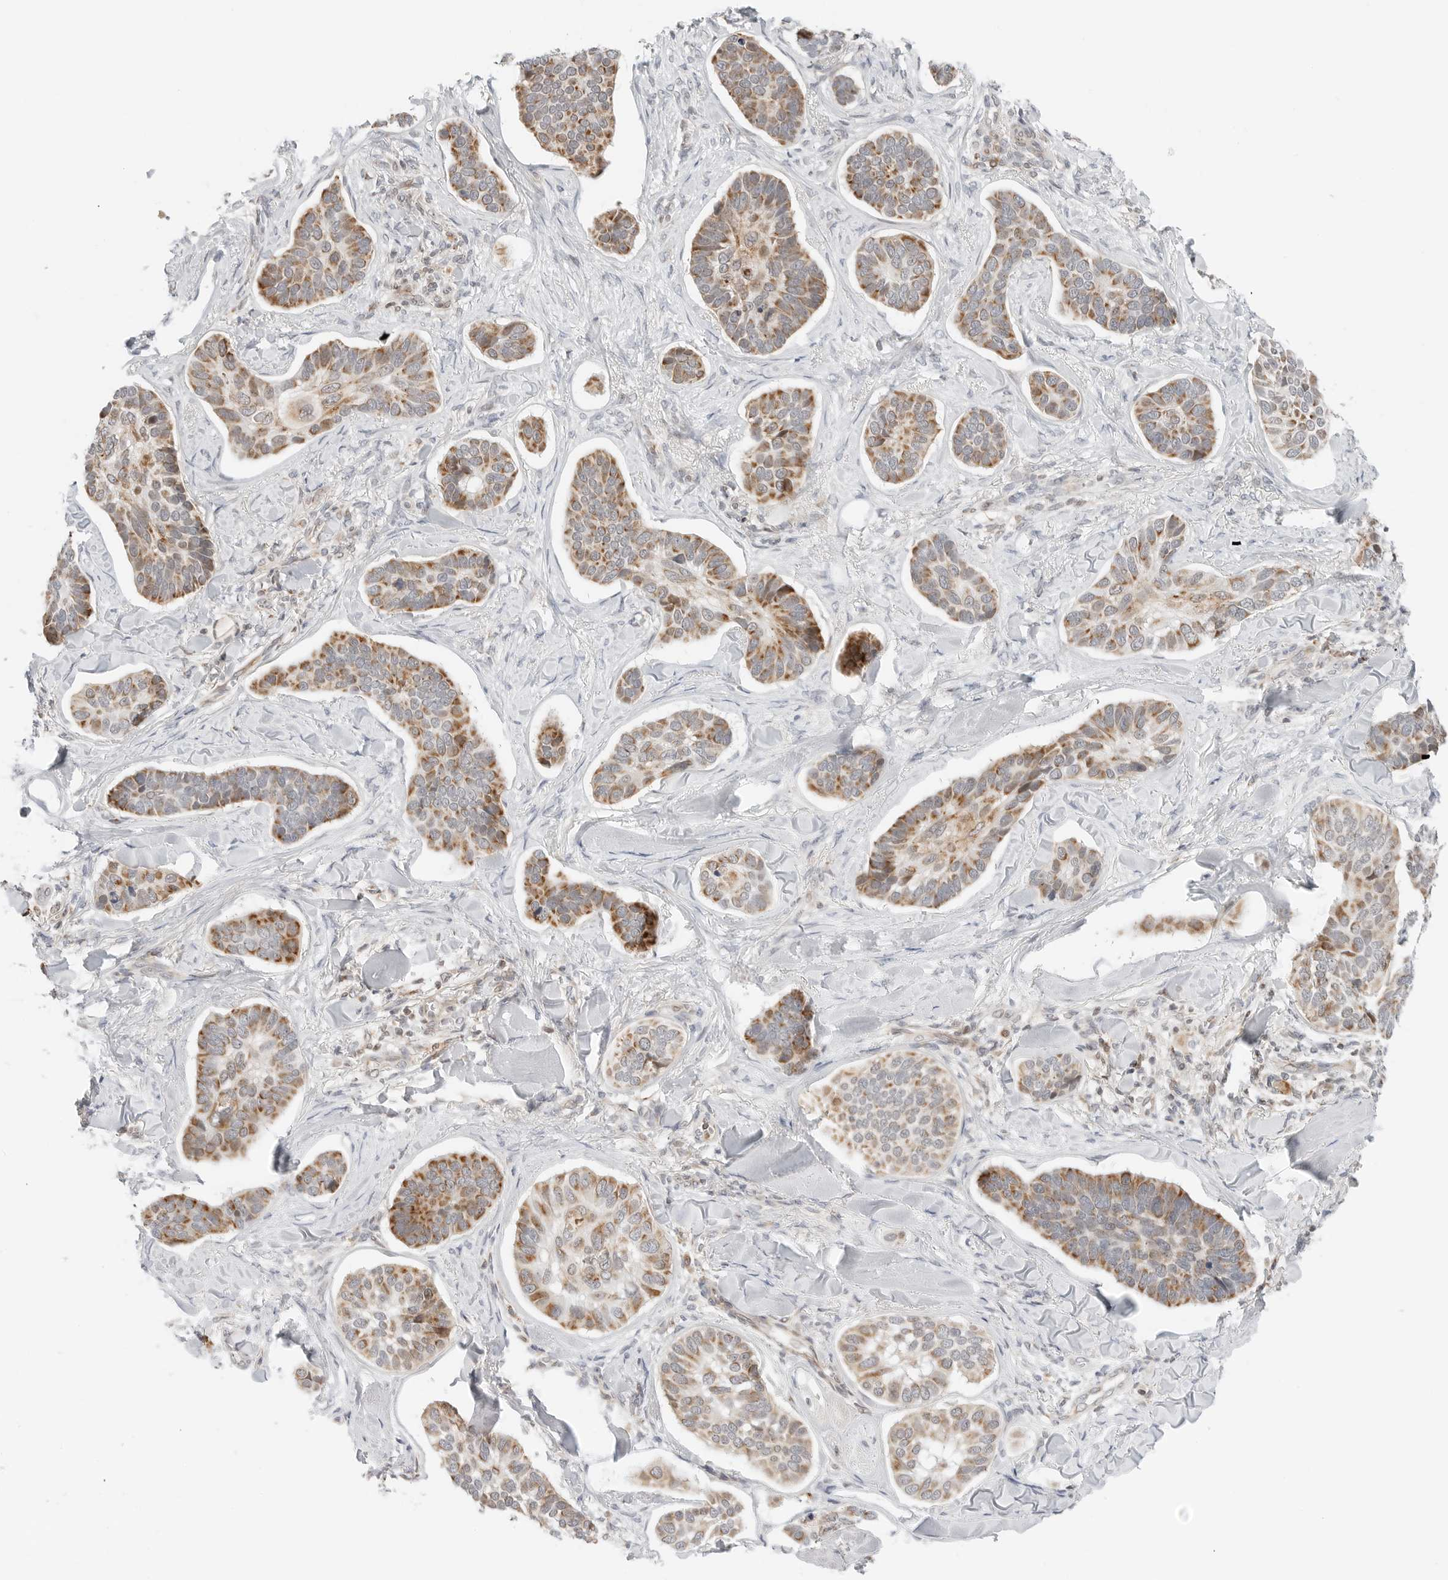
{"staining": {"intensity": "moderate", "quantity": ">75%", "location": "cytoplasmic/membranous"}, "tissue": "skin cancer", "cell_type": "Tumor cells", "image_type": "cancer", "snomed": [{"axis": "morphology", "description": "Basal cell carcinoma"}, {"axis": "topography", "description": "Skin"}], "caption": "Basal cell carcinoma (skin) was stained to show a protein in brown. There is medium levels of moderate cytoplasmic/membranous expression in approximately >75% of tumor cells. The staining is performed using DAB (3,3'-diaminobenzidine) brown chromogen to label protein expression. The nuclei are counter-stained blue using hematoxylin.", "gene": "DYRK4", "patient": {"sex": "male", "age": 62}}